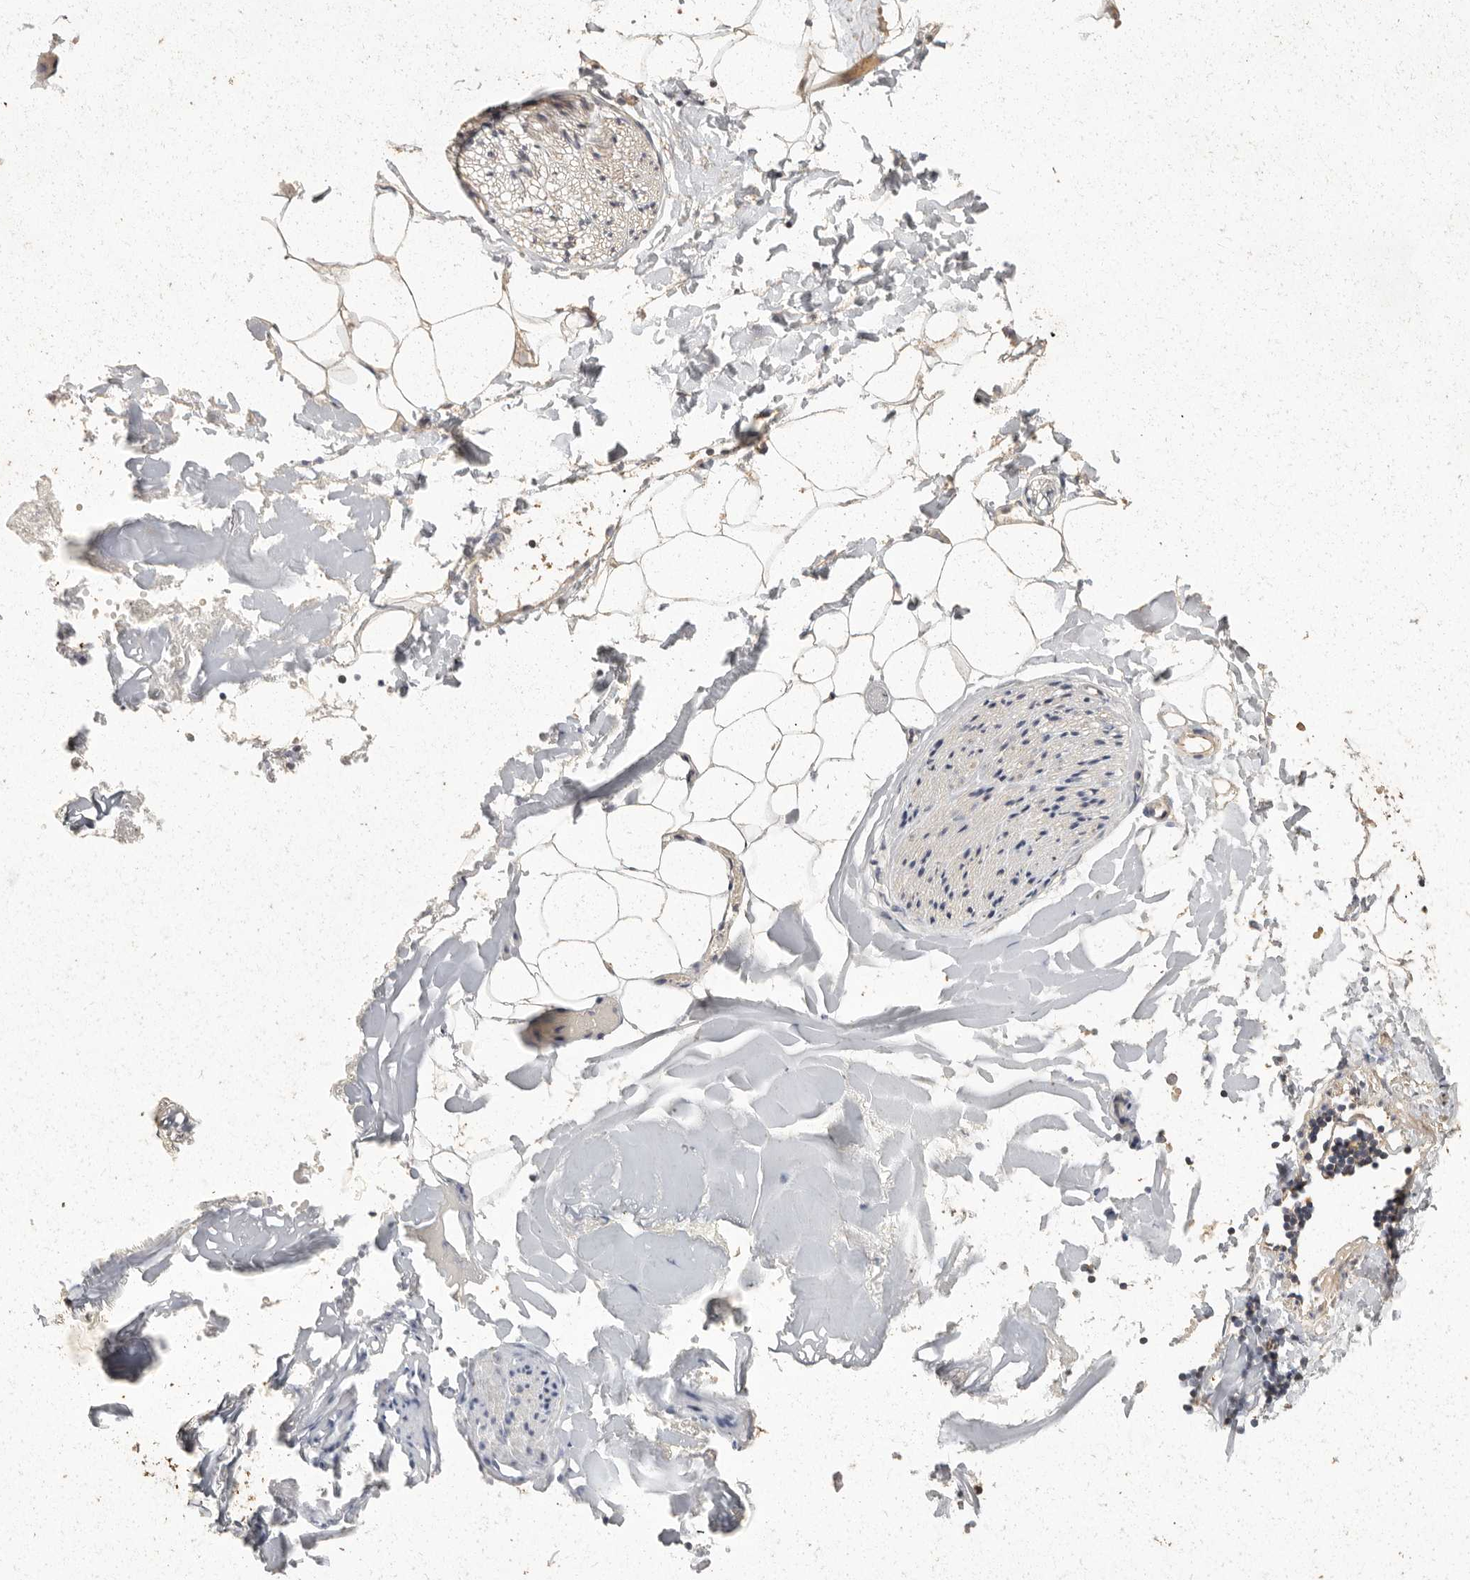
{"staining": {"intensity": "moderate", "quantity": ">75%", "location": "cytoplasmic/membranous"}, "tissue": "adipose tissue", "cell_type": "Adipocytes", "image_type": "normal", "snomed": [{"axis": "morphology", "description": "Normal tissue, NOS"}, {"axis": "morphology", "description": "Adenocarcinoma, NOS"}, {"axis": "topography", "description": "Smooth muscle"}, {"axis": "topography", "description": "Colon"}], "caption": "IHC (DAB) staining of unremarkable adipose tissue reveals moderate cytoplasmic/membranous protein positivity in about >75% of adipocytes.", "gene": "BAIAP2", "patient": {"sex": "male", "age": 14}}